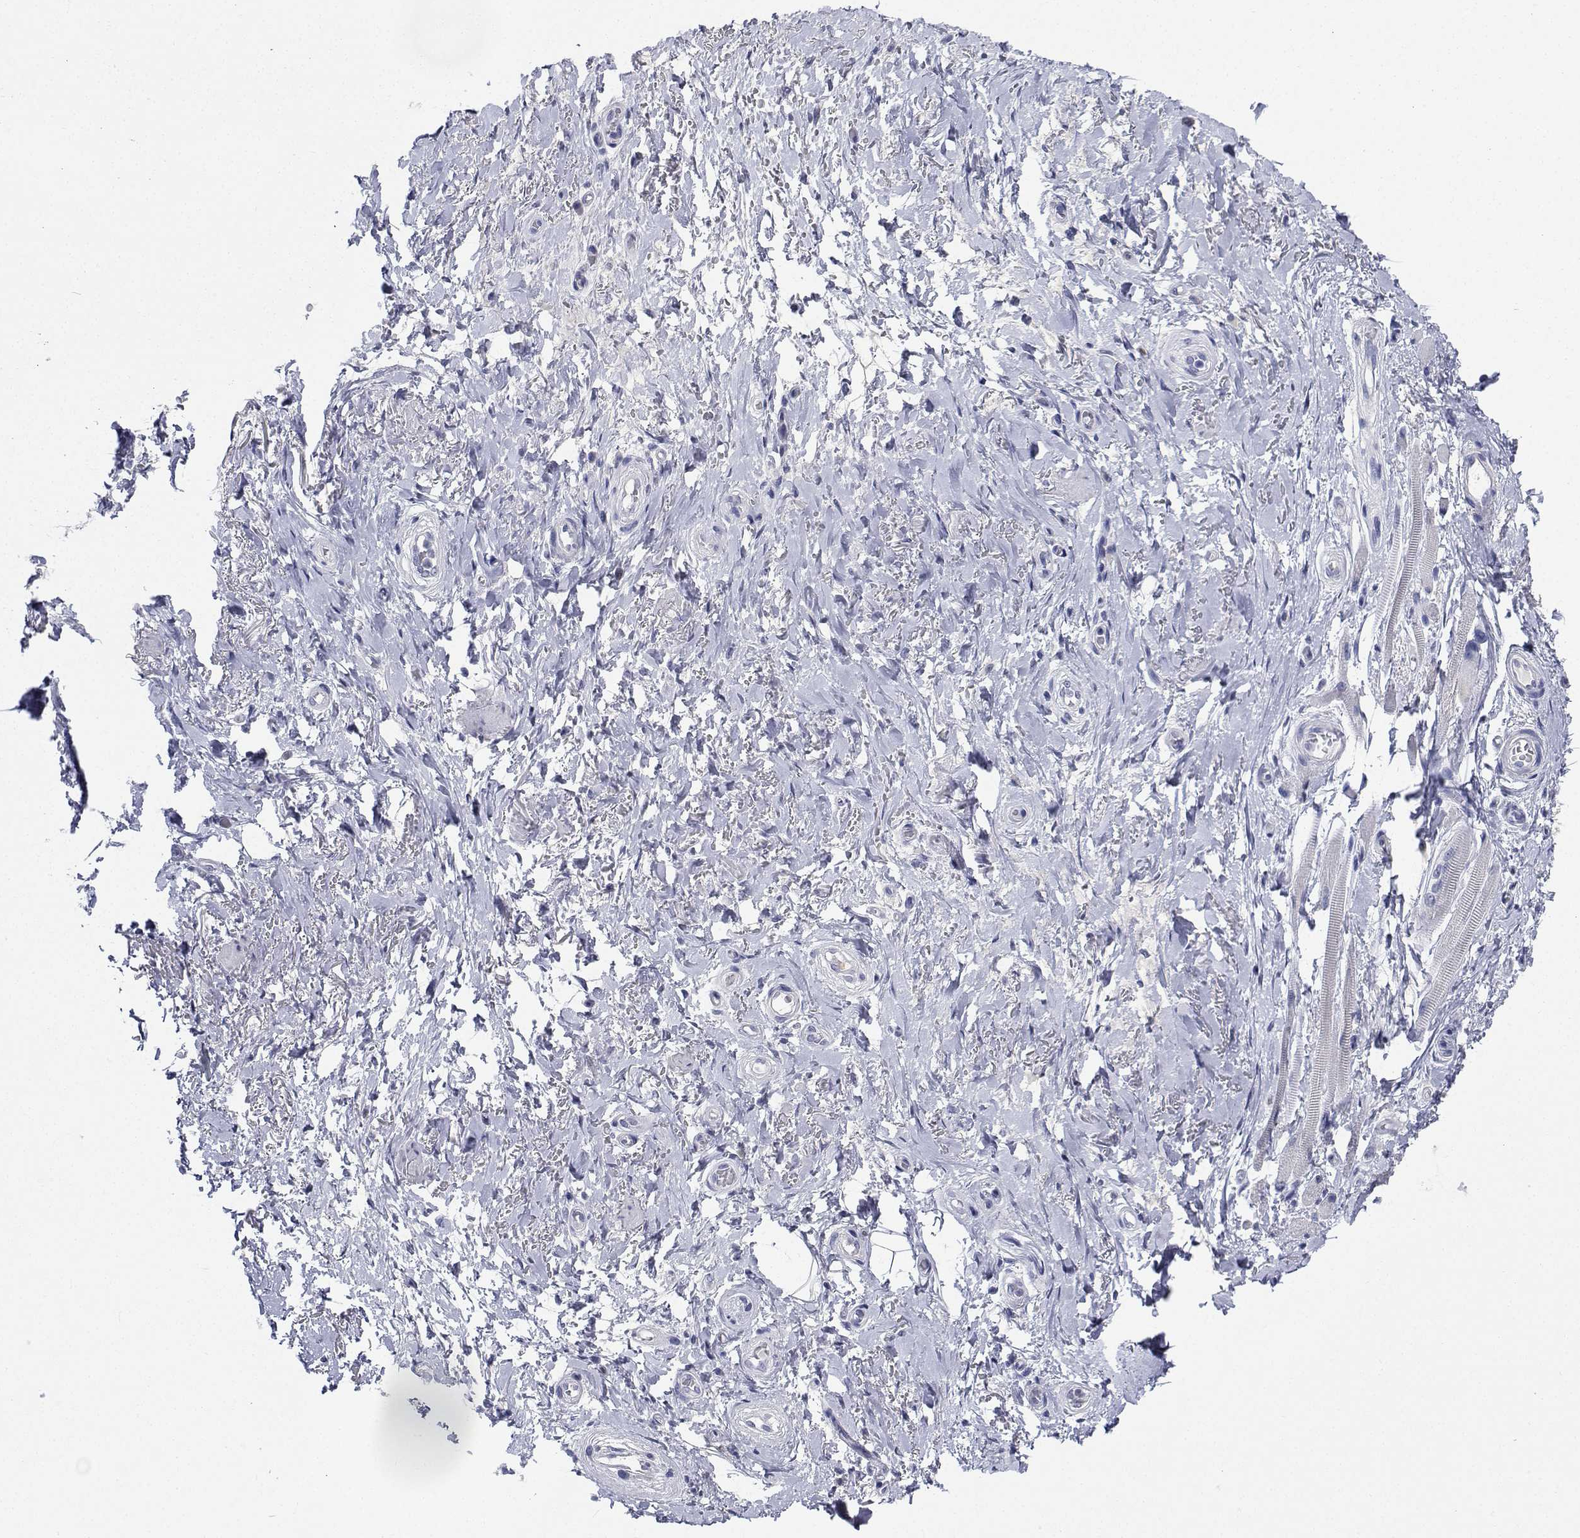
{"staining": {"intensity": "negative", "quantity": "none", "location": "none"}, "tissue": "adipose tissue", "cell_type": "Adipocytes", "image_type": "normal", "snomed": [{"axis": "morphology", "description": "Normal tissue, NOS"}, {"axis": "topography", "description": "Anal"}, {"axis": "topography", "description": "Peripheral nerve tissue"}], "caption": "DAB (3,3'-diaminobenzidine) immunohistochemical staining of benign human adipose tissue exhibits no significant staining in adipocytes.", "gene": "PLXNA4", "patient": {"sex": "male", "age": 53}}